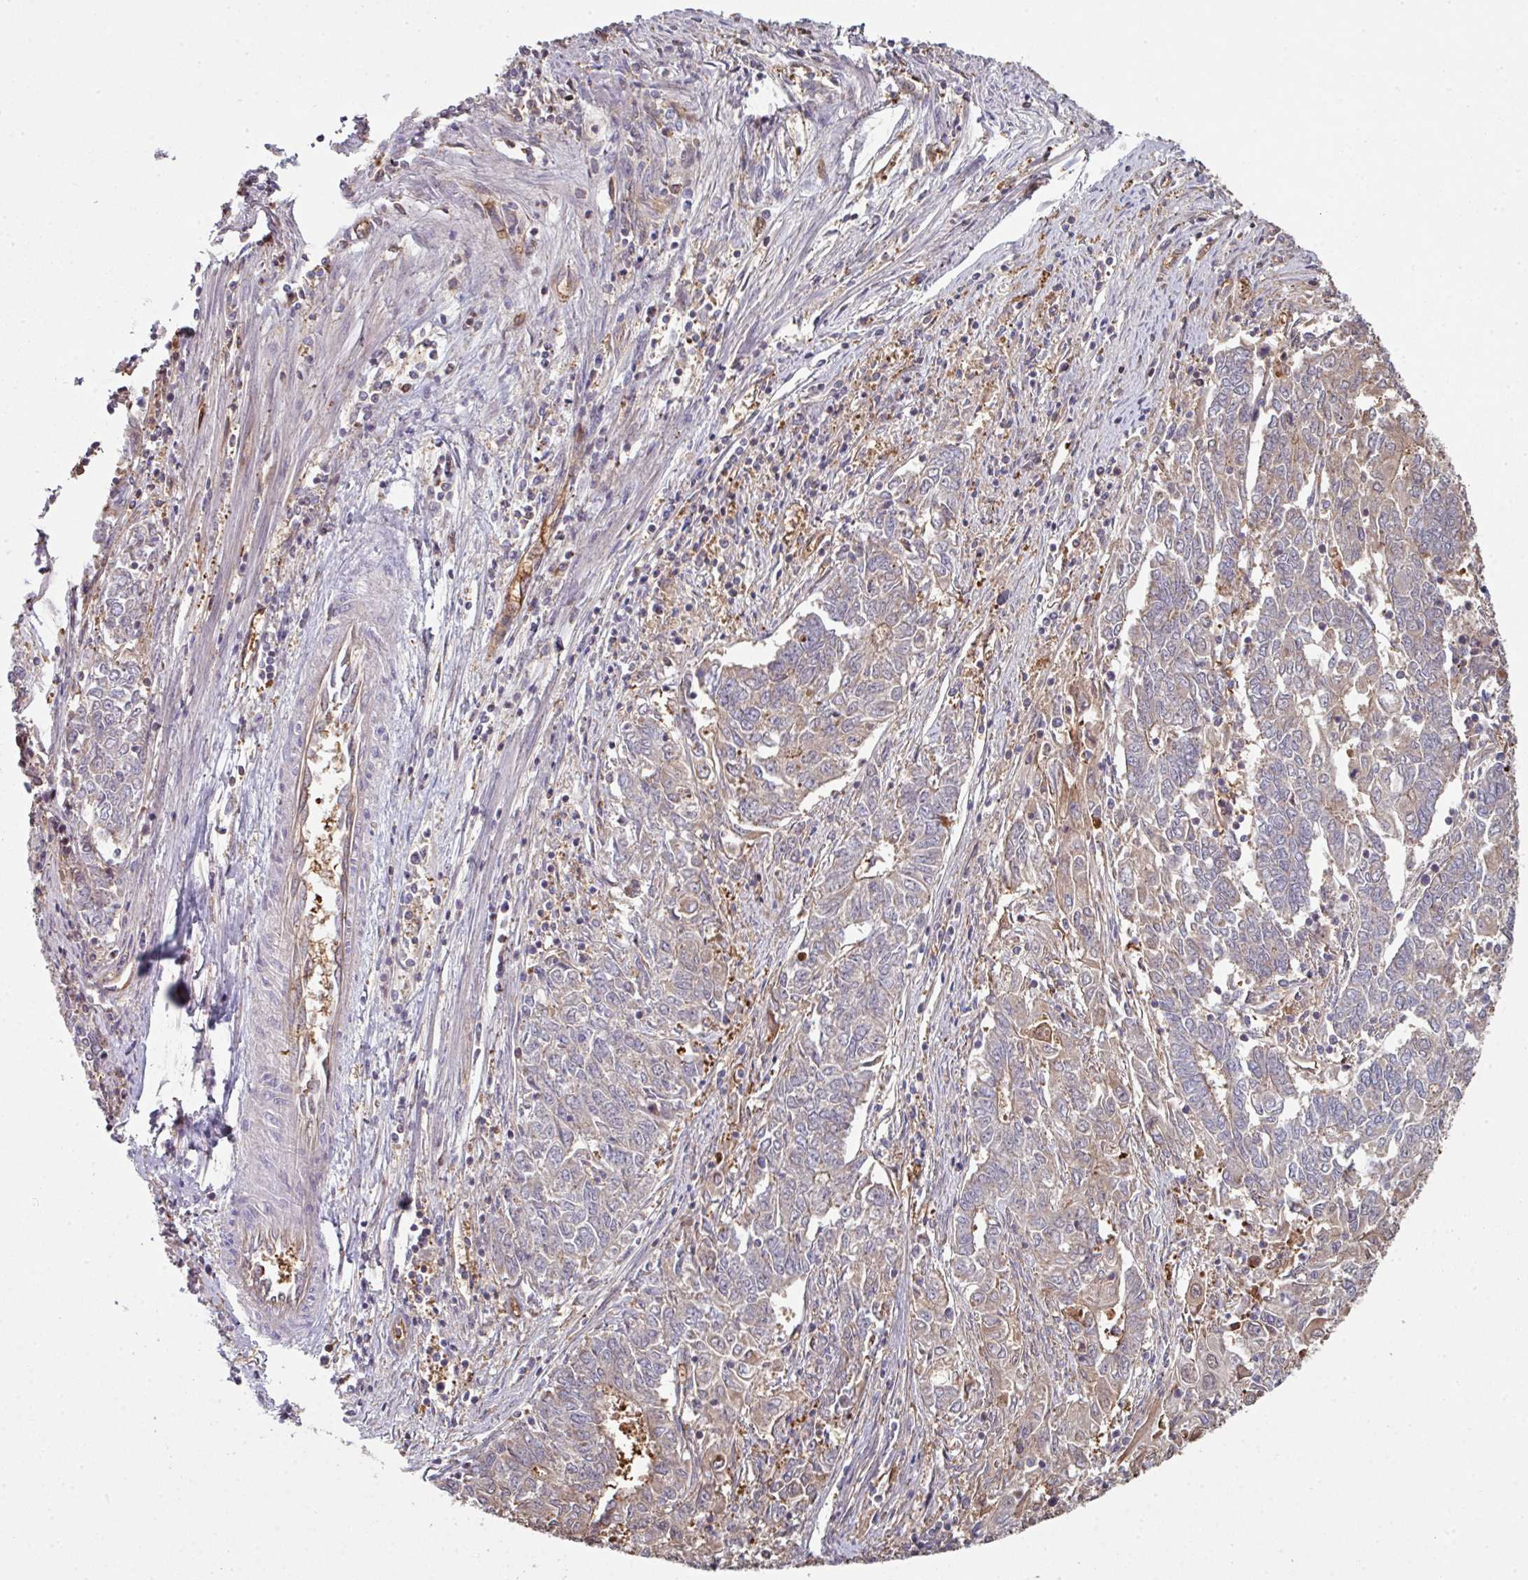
{"staining": {"intensity": "moderate", "quantity": "<25%", "location": "cytoplasmic/membranous"}, "tissue": "endometrial cancer", "cell_type": "Tumor cells", "image_type": "cancer", "snomed": [{"axis": "morphology", "description": "Adenocarcinoma, NOS"}, {"axis": "topography", "description": "Endometrium"}], "caption": "Human endometrial adenocarcinoma stained for a protein (brown) displays moderate cytoplasmic/membranous positive positivity in about <25% of tumor cells.", "gene": "ANO9", "patient": {"sex": "female", "age": 54}}